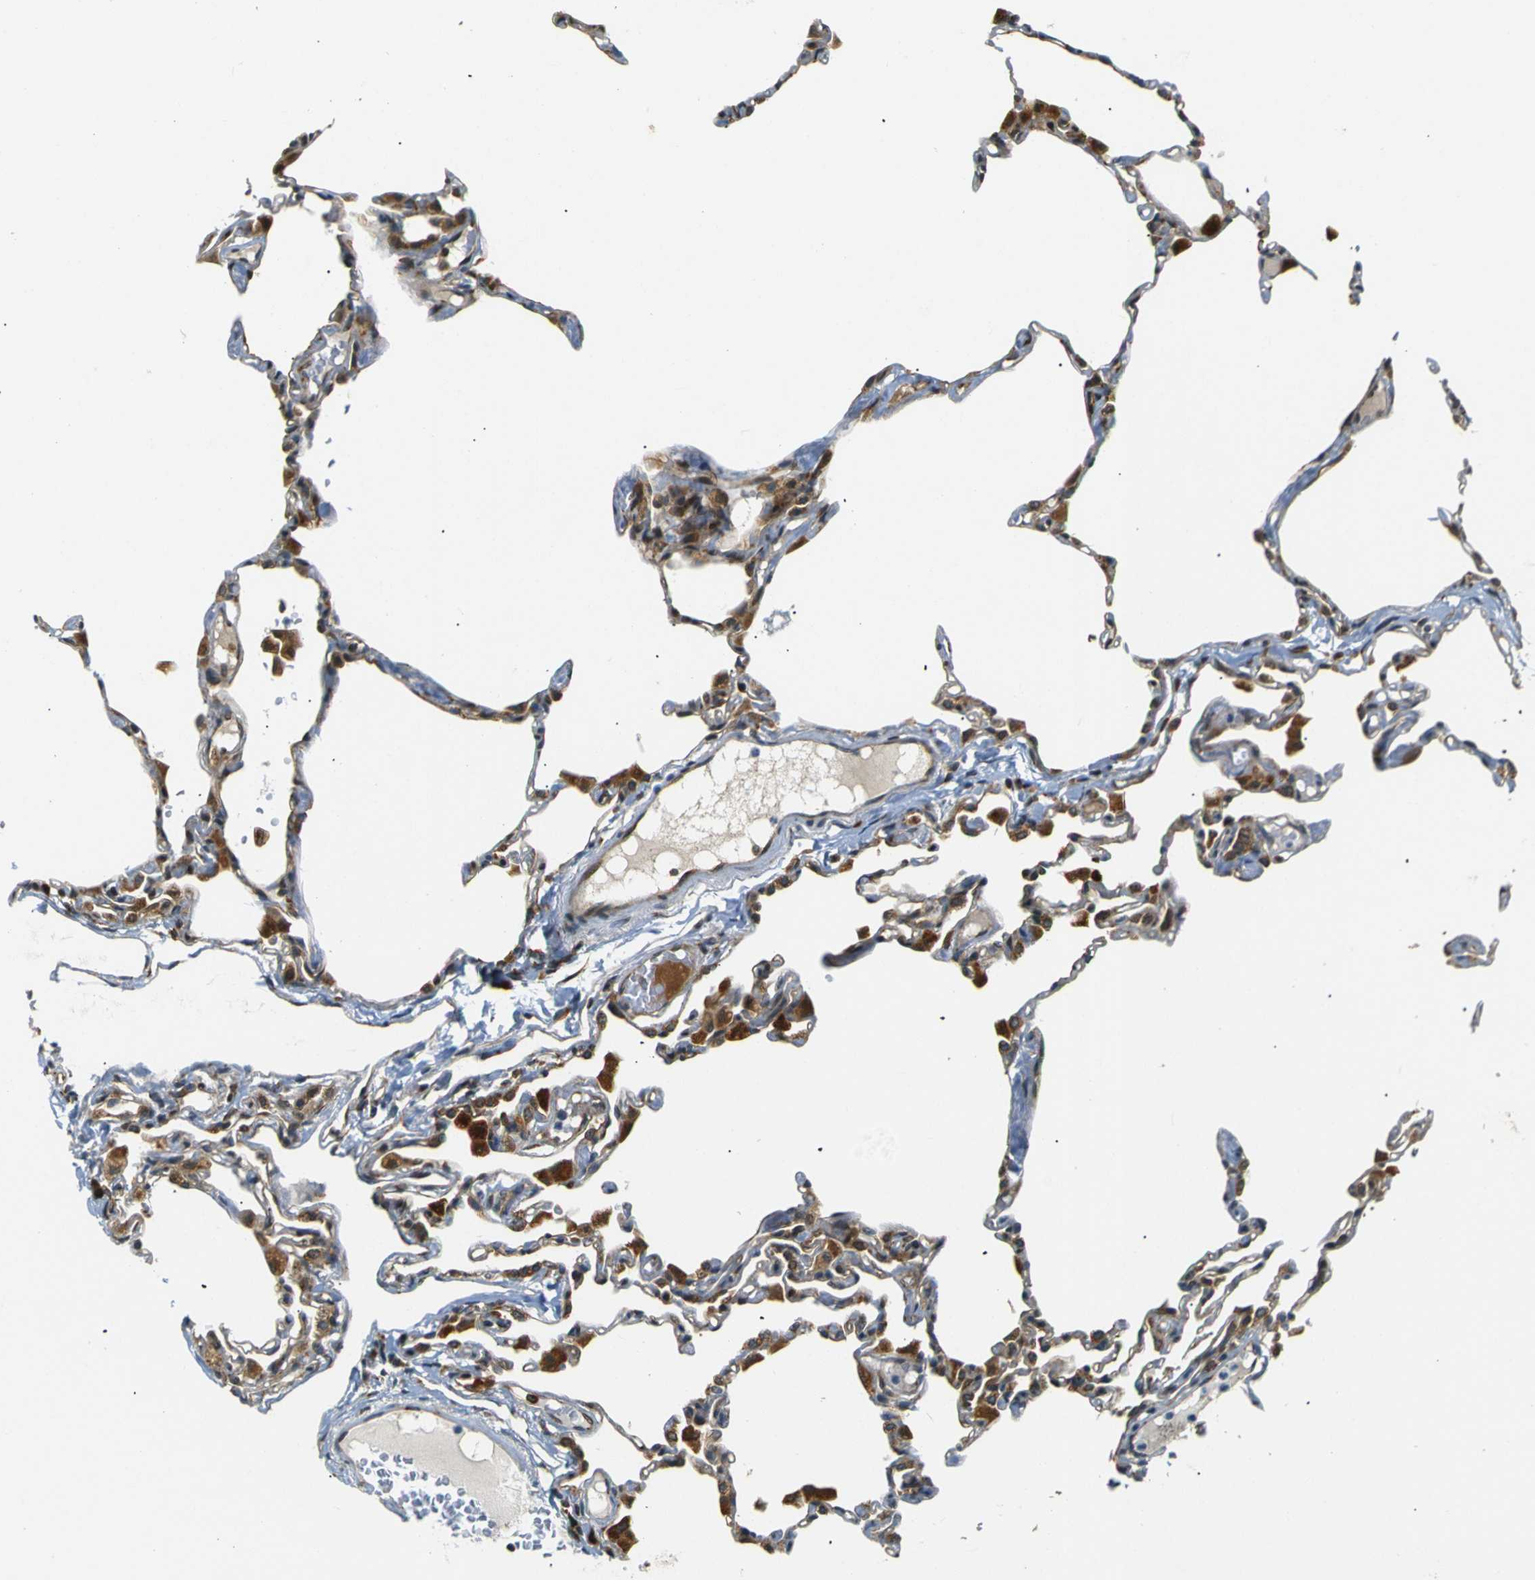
{"staining": {"intensity": "moderate", "quantity": "25%-75%", "location": "cytoplasmic/membranous"}, "tissue": "lung", "cell_type": "Alveolar cells", "image_type": "normal", "snomed": [{"axis": "morphology", "description": "Normal tissue, NOS"}, {"axis": "topography", "description": "Lung"}], "caption": "DAB (3,3'-diaminobenzidine) immunohistochemical staining of benign lung demonstrates moderate cytoplasmic/membranous protein expression in about 25%-75% of alveolar cells.", "gene": "ABCE1", "patient": {"sex": "female", "age": 49}}